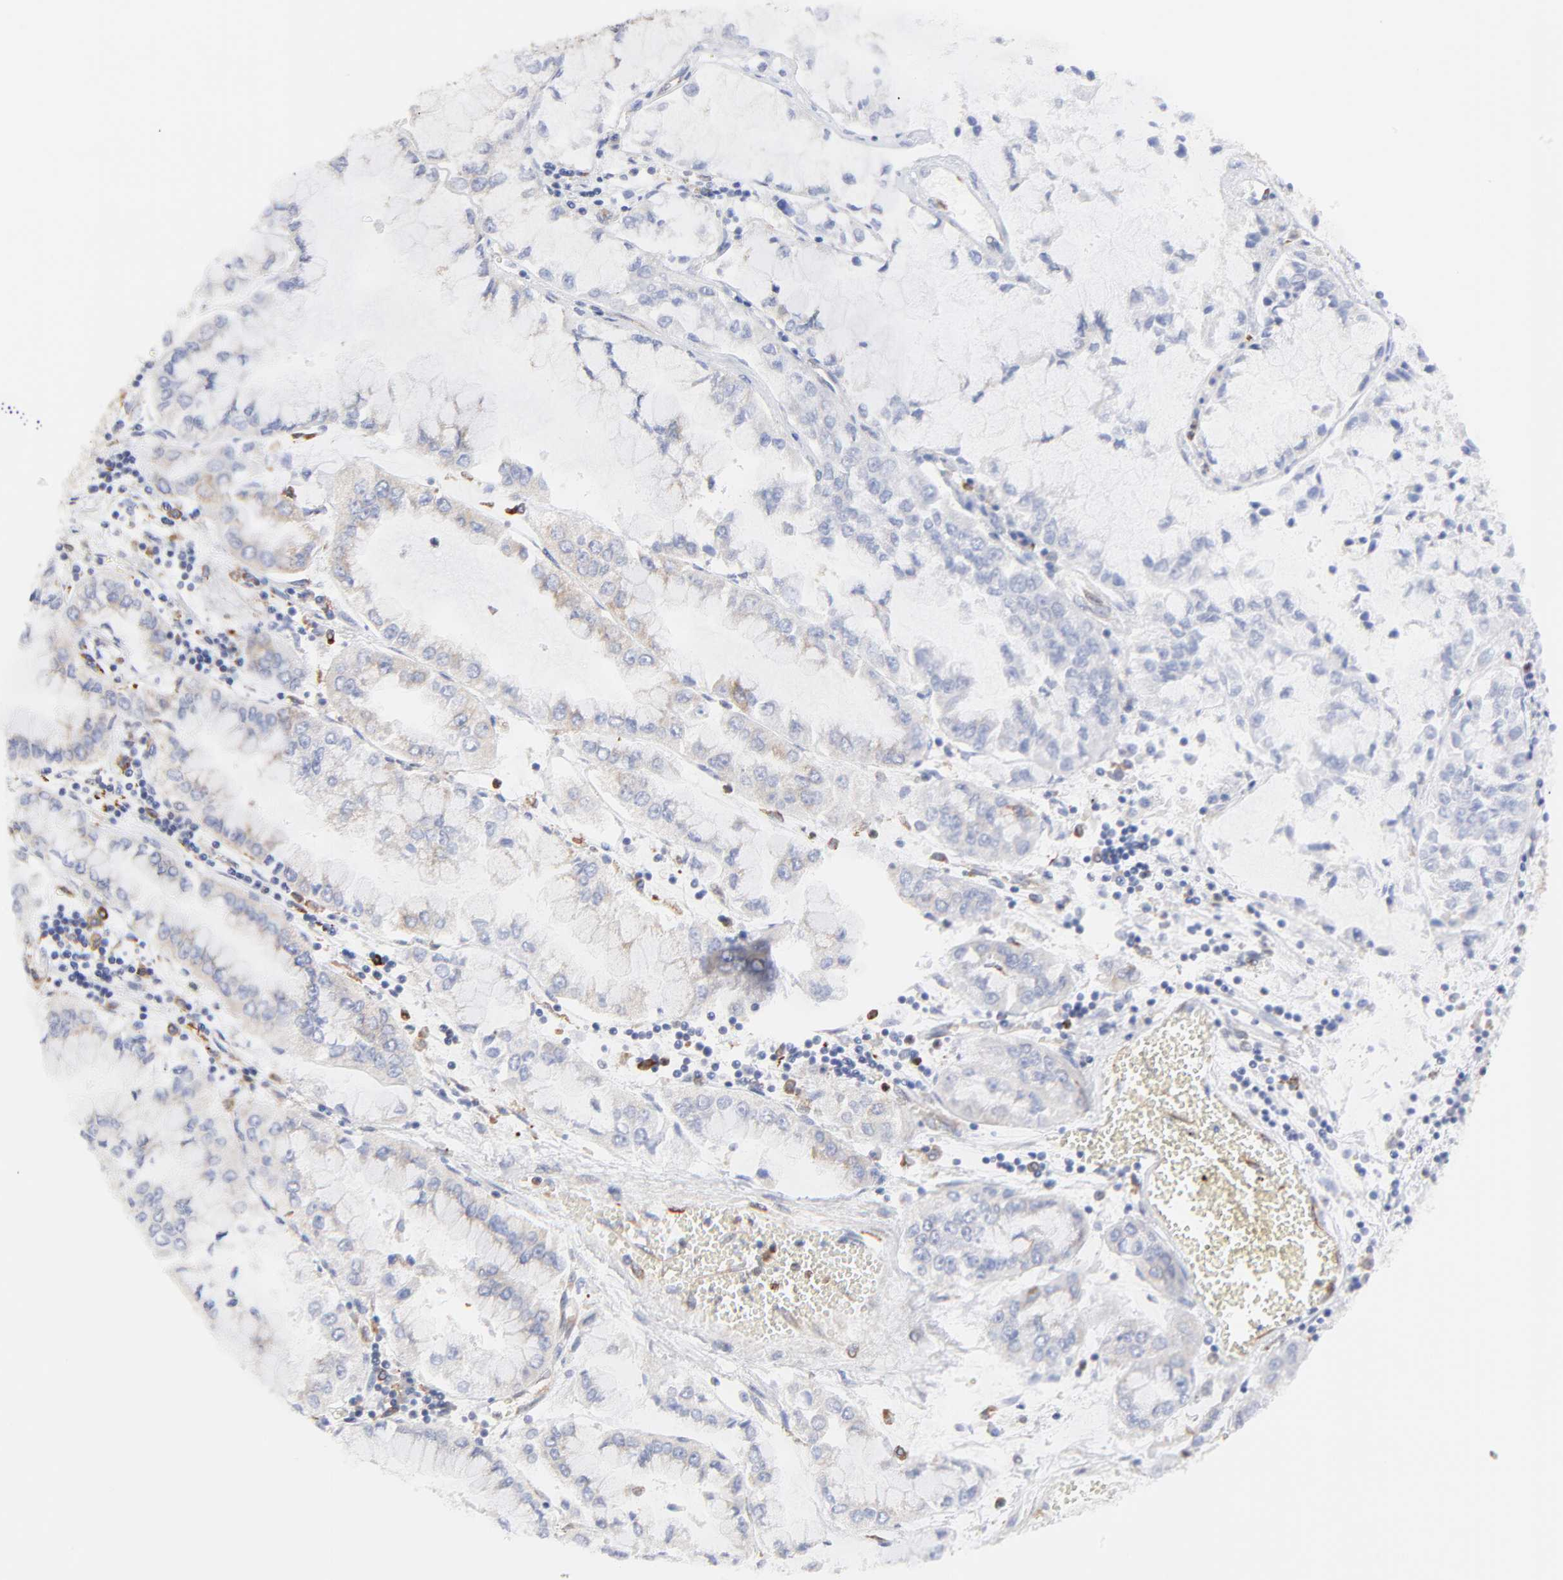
{"staining": {"intensity": "weak", "quantity": "25%-75%", "location": "cytoplasmic/membranous"}, "tissue": "liver cancer", "cell_type": "Tumor cells", "image_type": "cancer", "snomed": [{"axis": "morphology", "description": "Cholangiocarcinoma"}, {"axis": "topography", "description": "Liver"}], "caption": "Immunohistochemistry histopathology image of neoplastic tissue: human liver cancer (cholangiocarcinoma) stained using immunohistochemistry (IHC) exhibits low levels of weak protein expression localized specifically in the cytoplasmic/membranous of tumor cells, appearing as a cytoplasmic/membranous brown color.", "gene": "MOSPD2", "patient": {"sex": "female", "age": 79}}